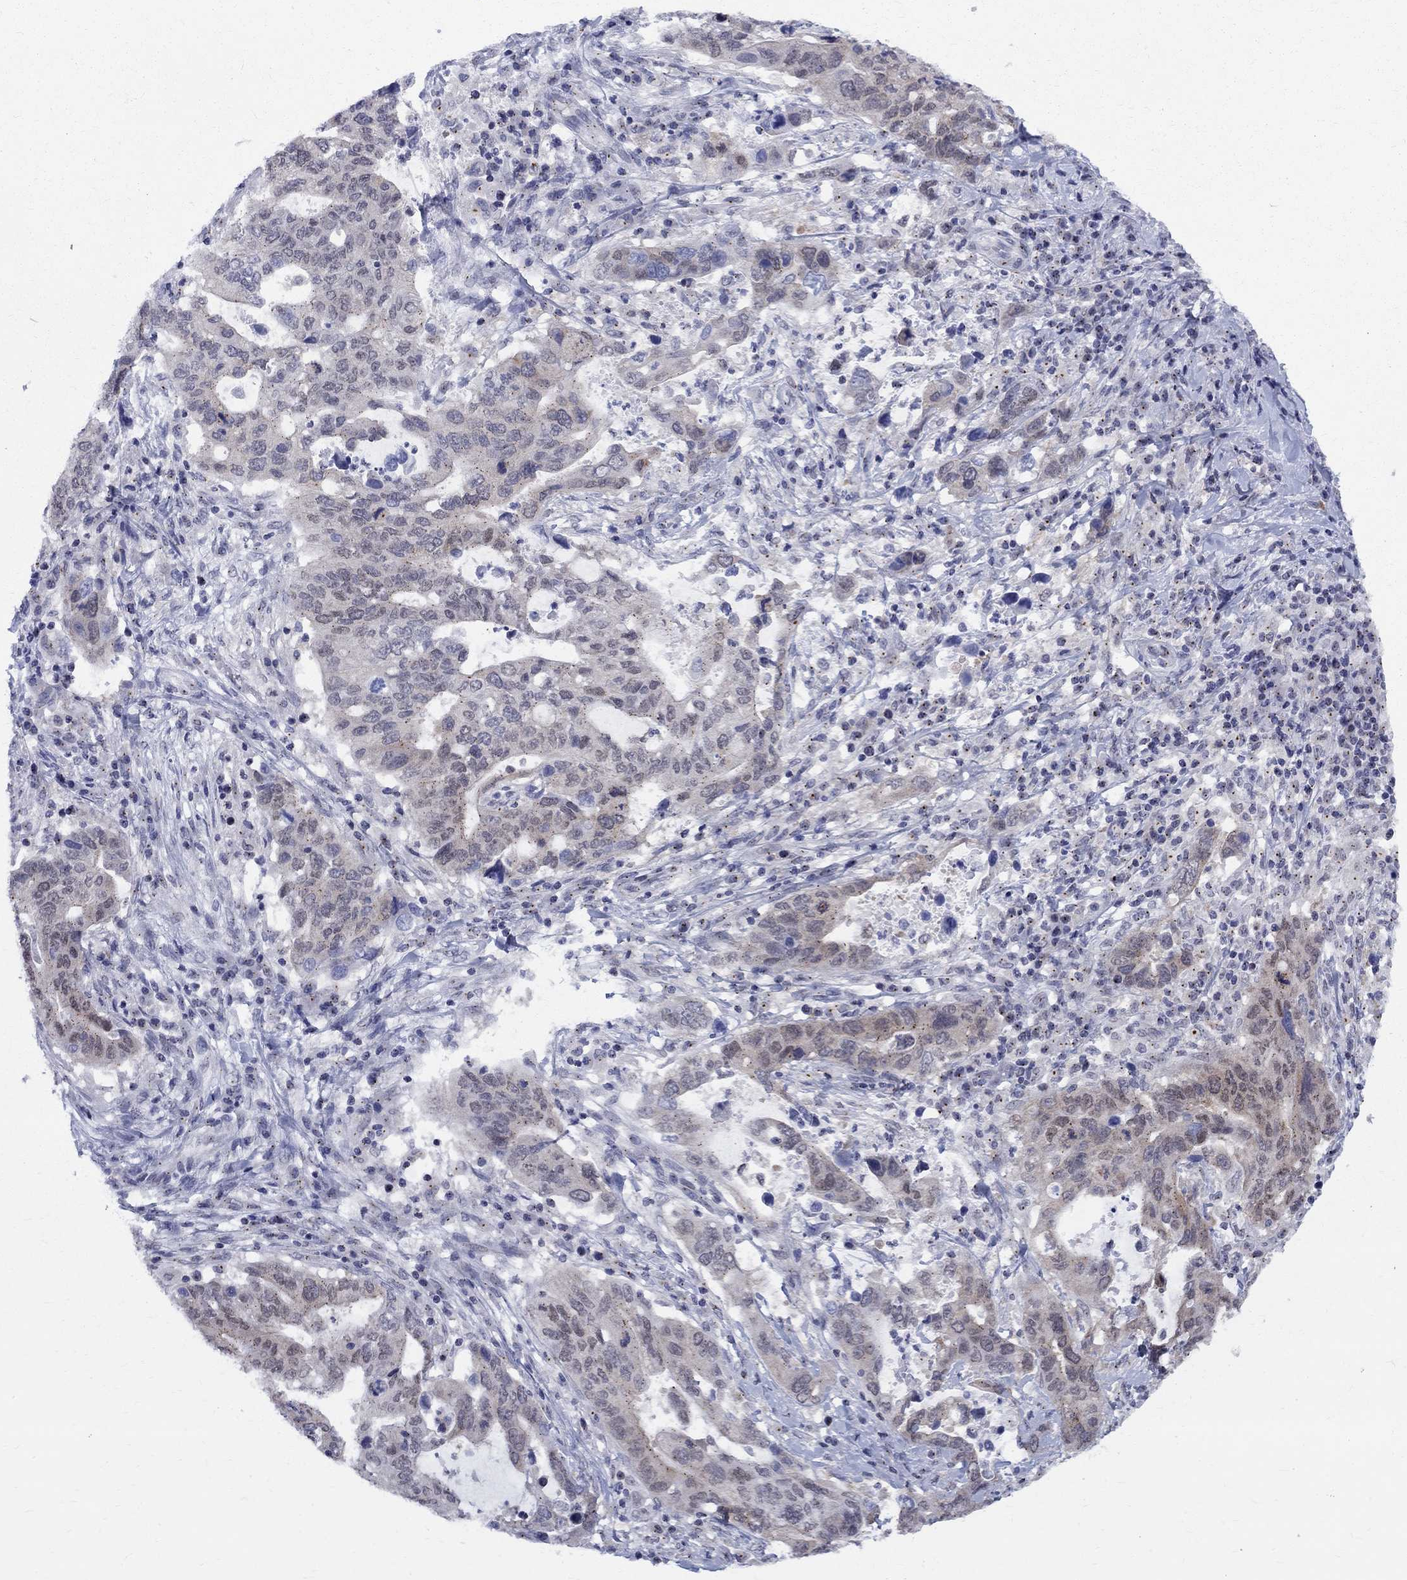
{"staining": {"intensity": "weak", "quantity": "25%-75%", "location": "cytoplasmic/membranous"}, "tissue": "stomach cancer", "cell_type": "Tumor cells", "image_type": "cancer", "snomed": [{"axis": "morphology", "description": "Adenocarcinoma, NOS"}, {"axis": "topography", "description": "Stomach"}], "caption": "About 25%-75% of tumor cells in stomach cancer (adenocarcinoma) display weak cytoplasmic/membranous protein staining as visualized by brown immunohistochemical staining.", "gene": "CEP43", "patient": {"sex": "male", "age": 54}}